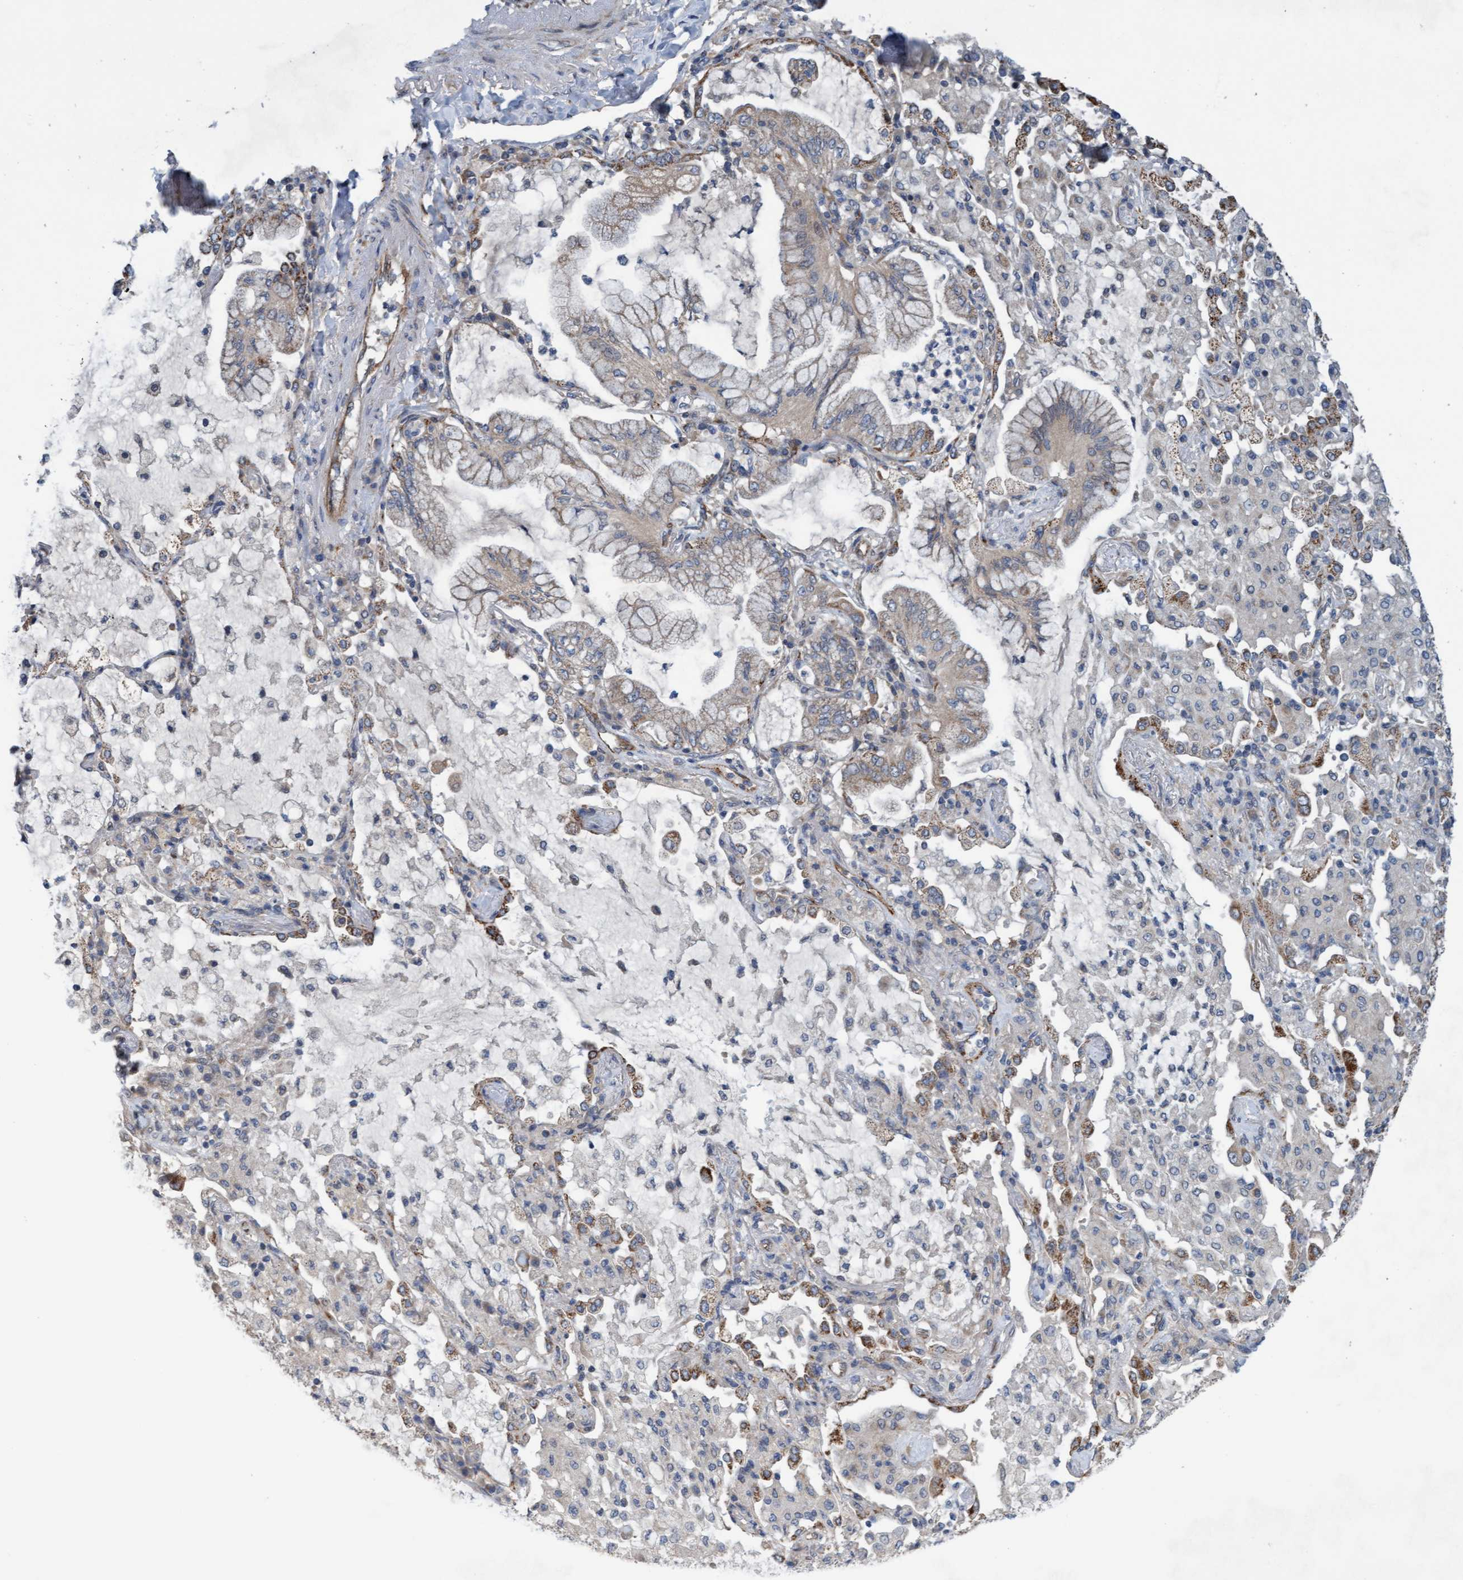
{"staining": {"intensity": "weak", "quantity": "25%-75%", "location": "cytoplasmic/membranous"}, "tissue": "lung cancer", "cell_type": "Tumor cells", "image_type": "cancer", "snomed": [{"axis": "morphology", "description": "Adenocarcinoma, NOS"}, {"axis": "topography", "description": "Lung"}], "caption": "Lung cancer (adenocarcinoma) stained for a protein demonstrates weak cytoplasmic/membranous positivity in tumor cells.", "gene": "ZNF566", "patient": {"sex": "female", "age": 70}}